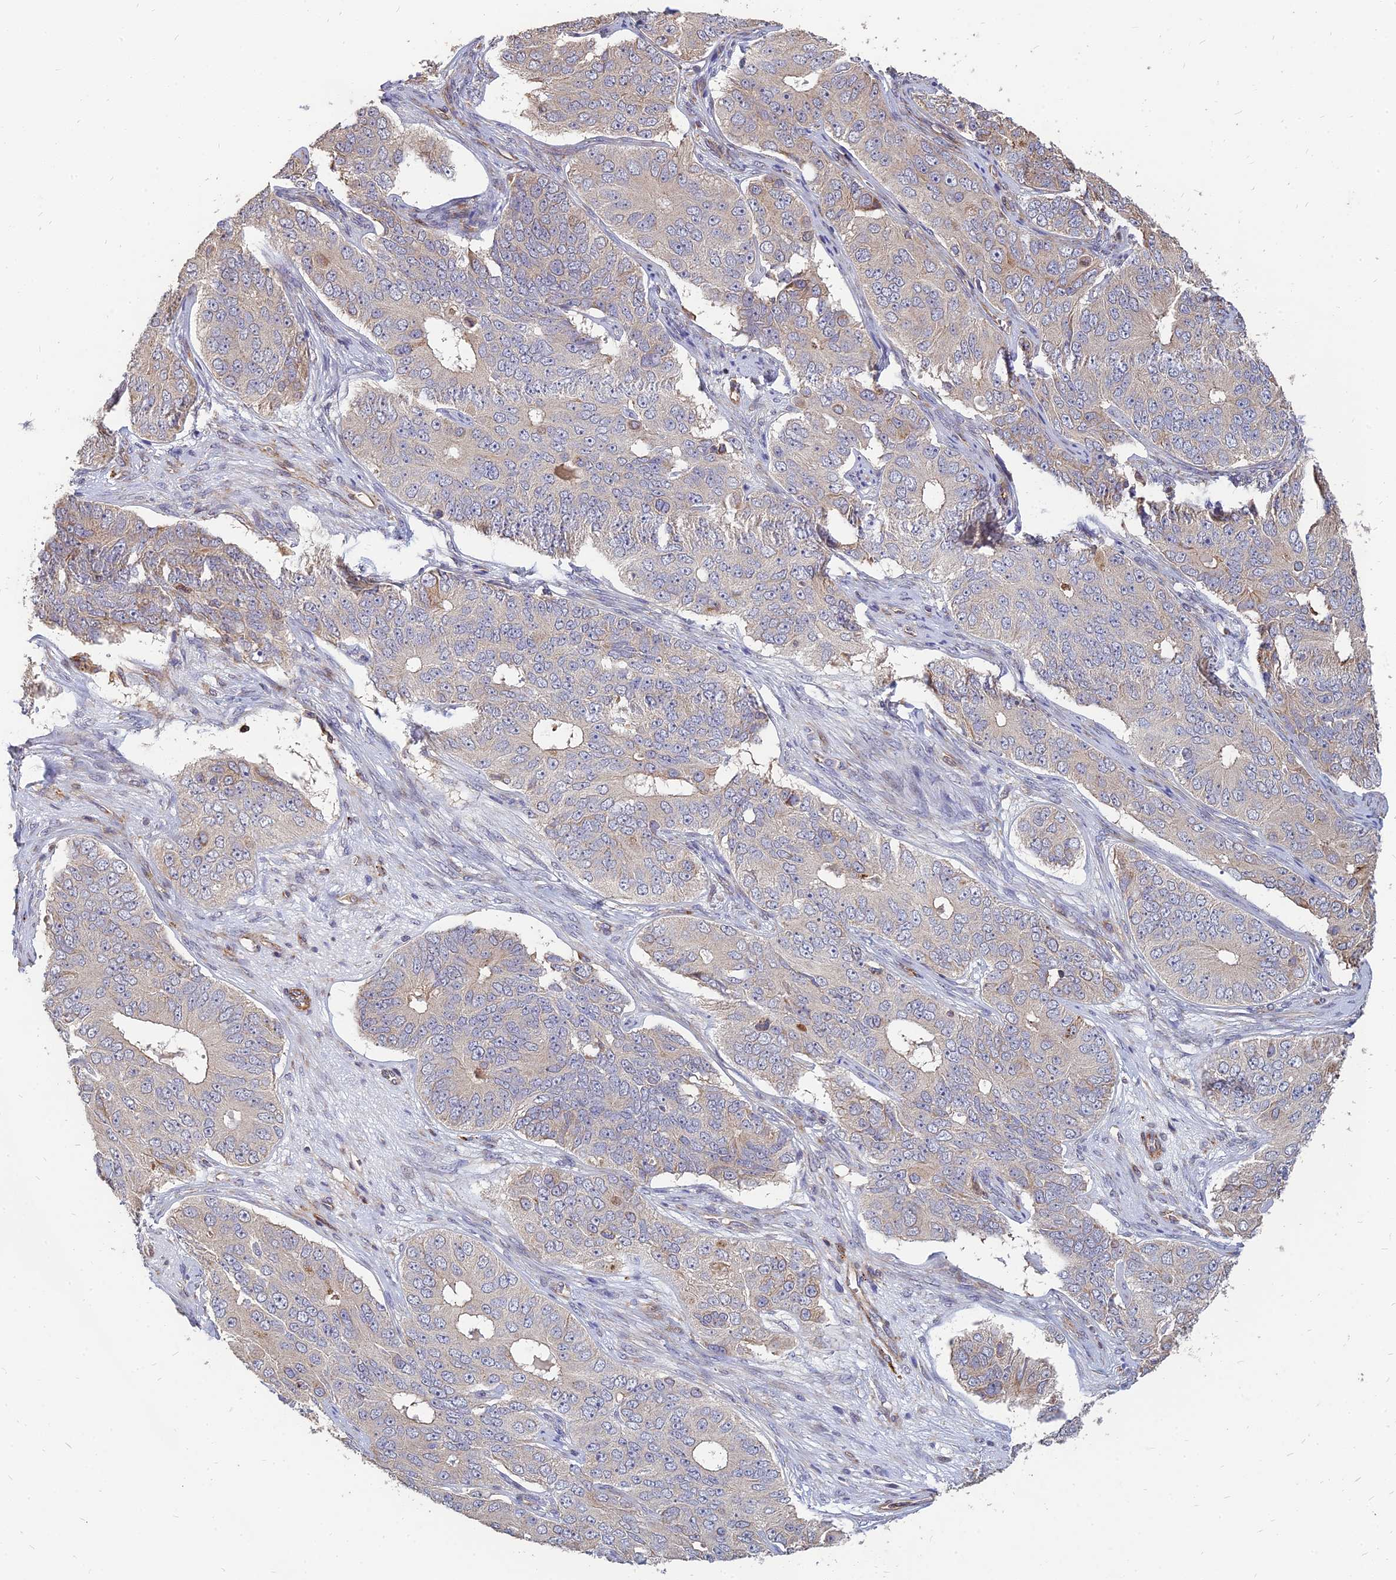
{"staining": {"intensity": "negative", "quantity": "none", "location": "none"}, "tissue": "ovarian cancer", "cell_type": "Tumor cells", "image_type": "cancer", "snomed": [{"axis": "morphology", "description": "Carcinoma, endometroid"}, {"axis": "topography", "description": "Ovary"}], "caption": "DAB (3,3'-diaminobenzidine) immunohistochemical staining of human ovarian cancer exhibits no significant staining in tumor cells. (Stains: DAB (3,3'-diaminobenzidine) IHC with hematoxylin counter stain, Microscopy: brightfield microscopy at high magnification).", "gene": "ST3GAL6", "patient": {"sex": "female", "age": 51}}